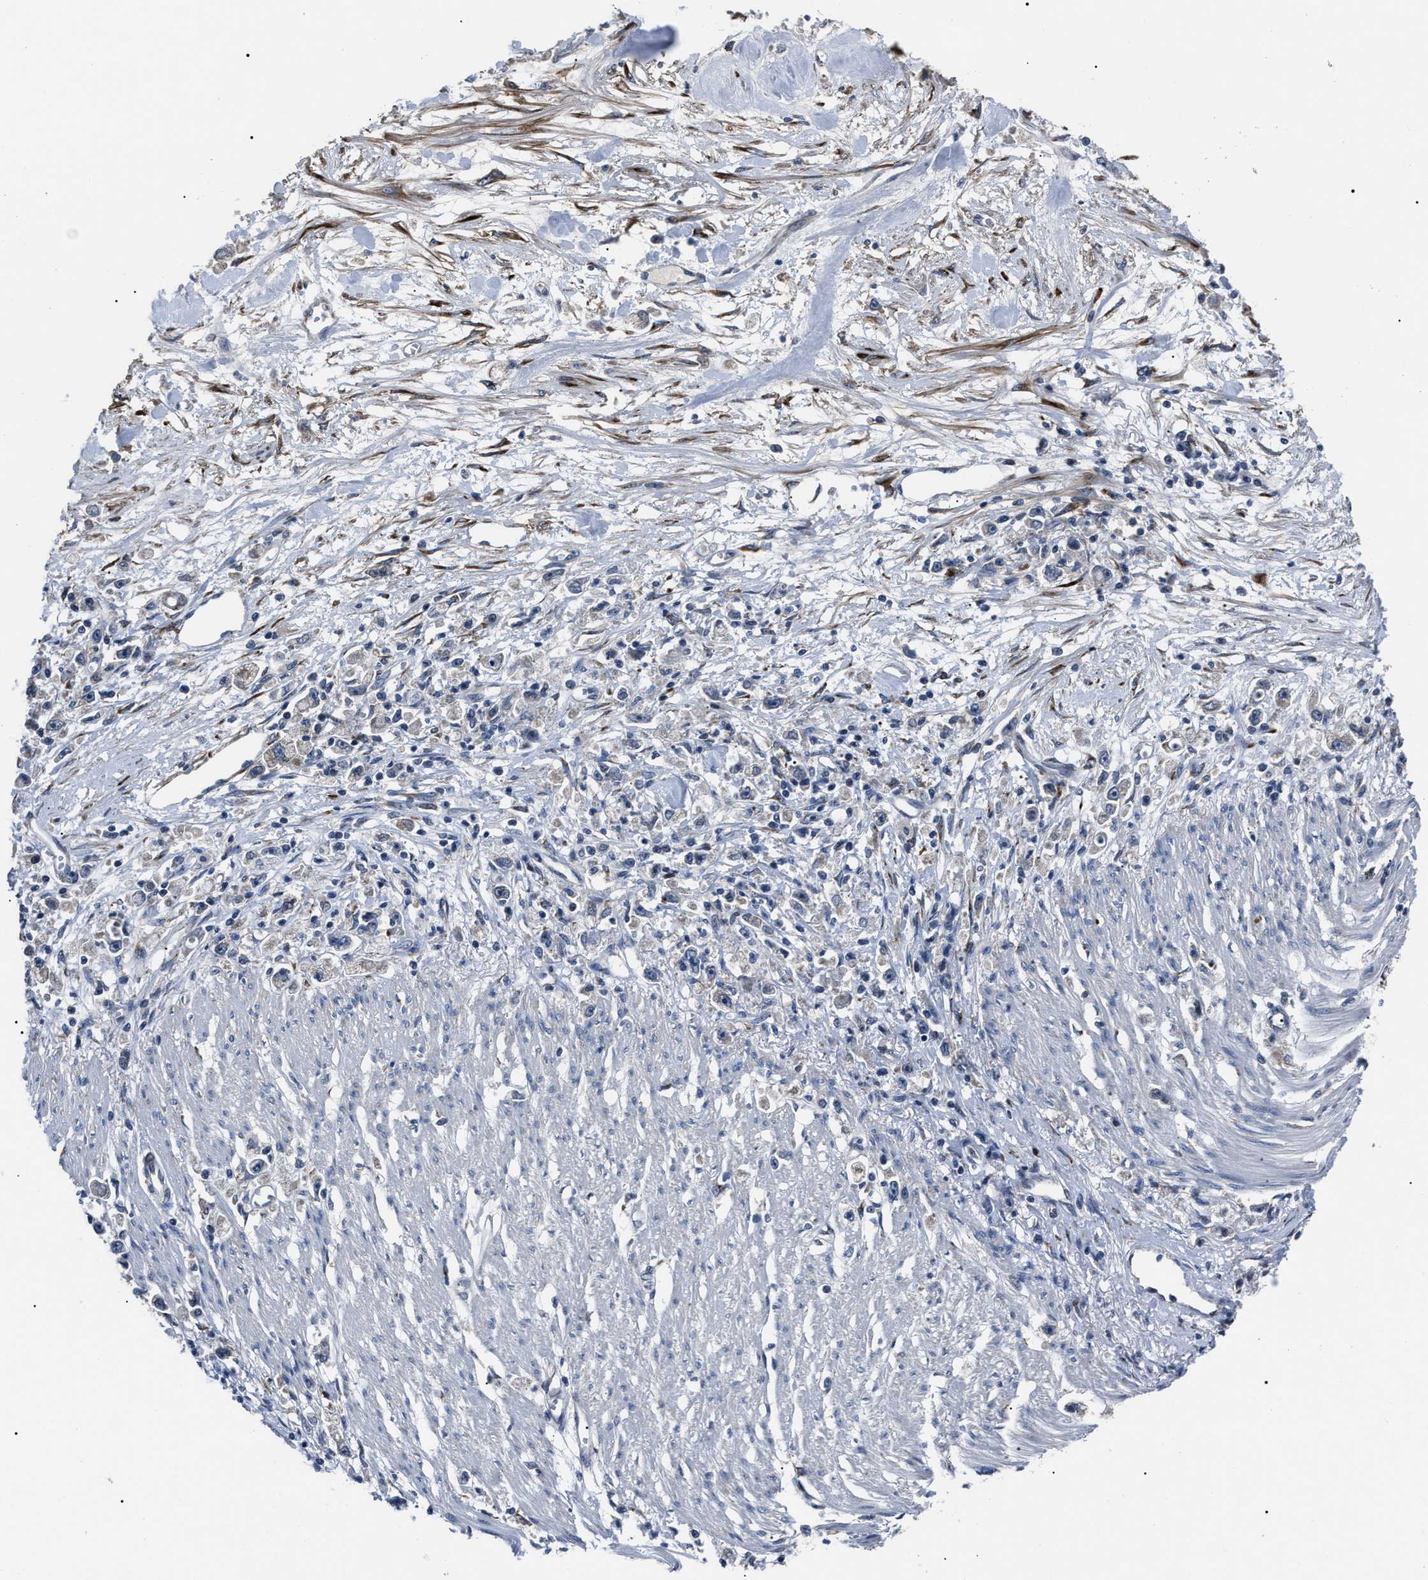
{"staining": {"intensity": "negative", "quantity": "none", "location": "none"}, "tissue": "stomach cancer", "cell_type": "Tumor cells", "image_type": "cancer", "snomed": [{"axis": "morphology", "description": "Adenocarcinoma, NOS"}, {"axis": "topography", "description": "Stomach"}], "caption": "High power microscopy histopathology image of an IHC image of stomach adenocarcinoma, revealing no significant positivity in tumor cells. (Immunohistochemistry, brightfield microscopy, high magnification).", "gene": "LRRC14", "patient": {"sex": "female", "age": 59}}